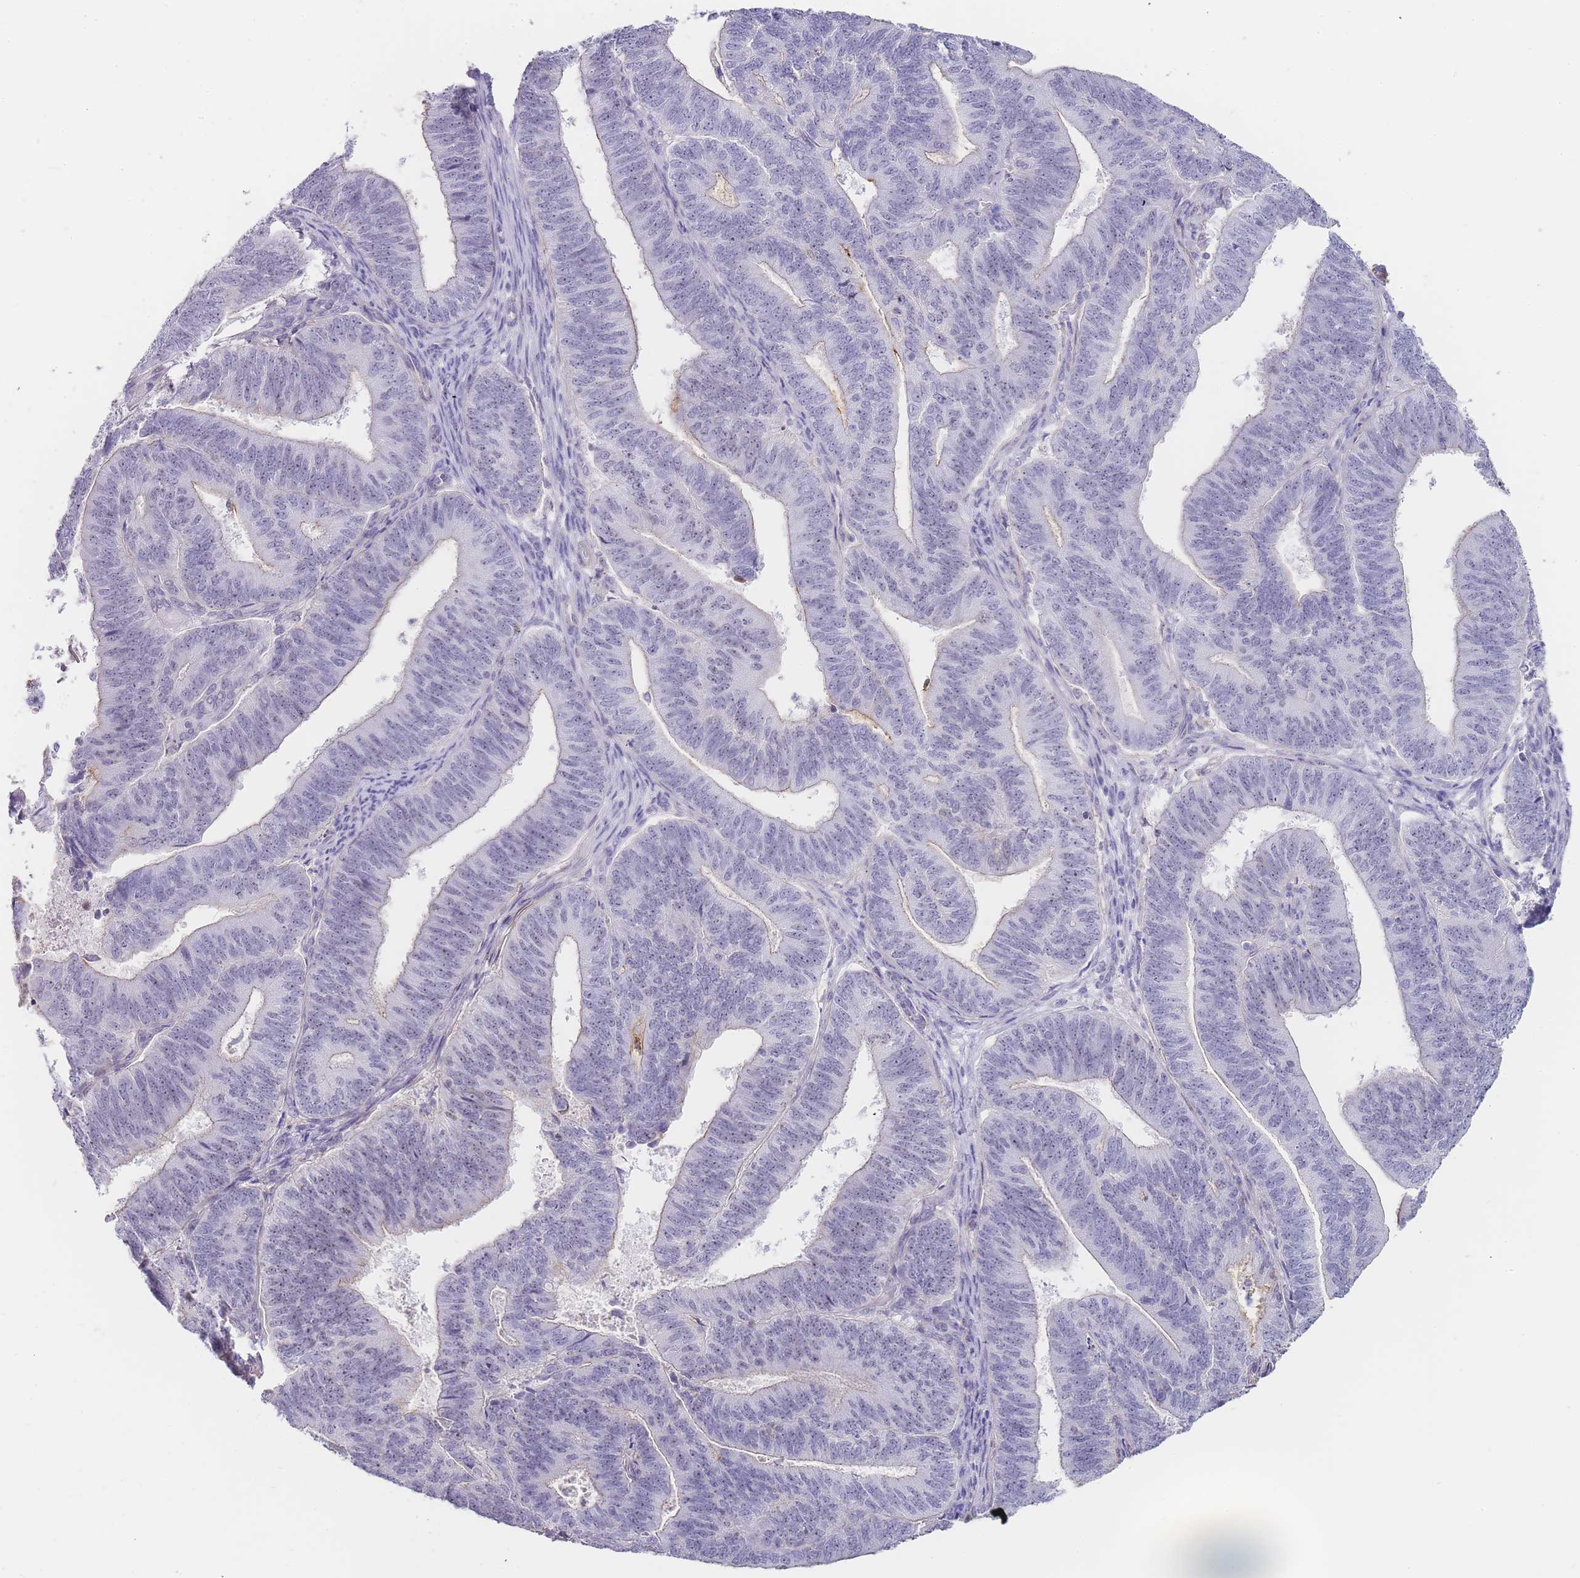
{"staining": {"intensity": "negative", "quantity": "none", "location": "none"}, "tissue": "endometrial cancer", "cell_type": "Tumor cells", "image_type": "cancer", "snomed": [{"axis": "morphology", "description": "Adenocarcinoma, NOS"}, {"axis": "topography", "description": "Endometrium"}], "caption": "A histopathology image of human adenocarcinoma (endometrial) is negative for staining in tumor cells.", "gene": "NOP14", "patient": {"sex": "female", "age": 70}}